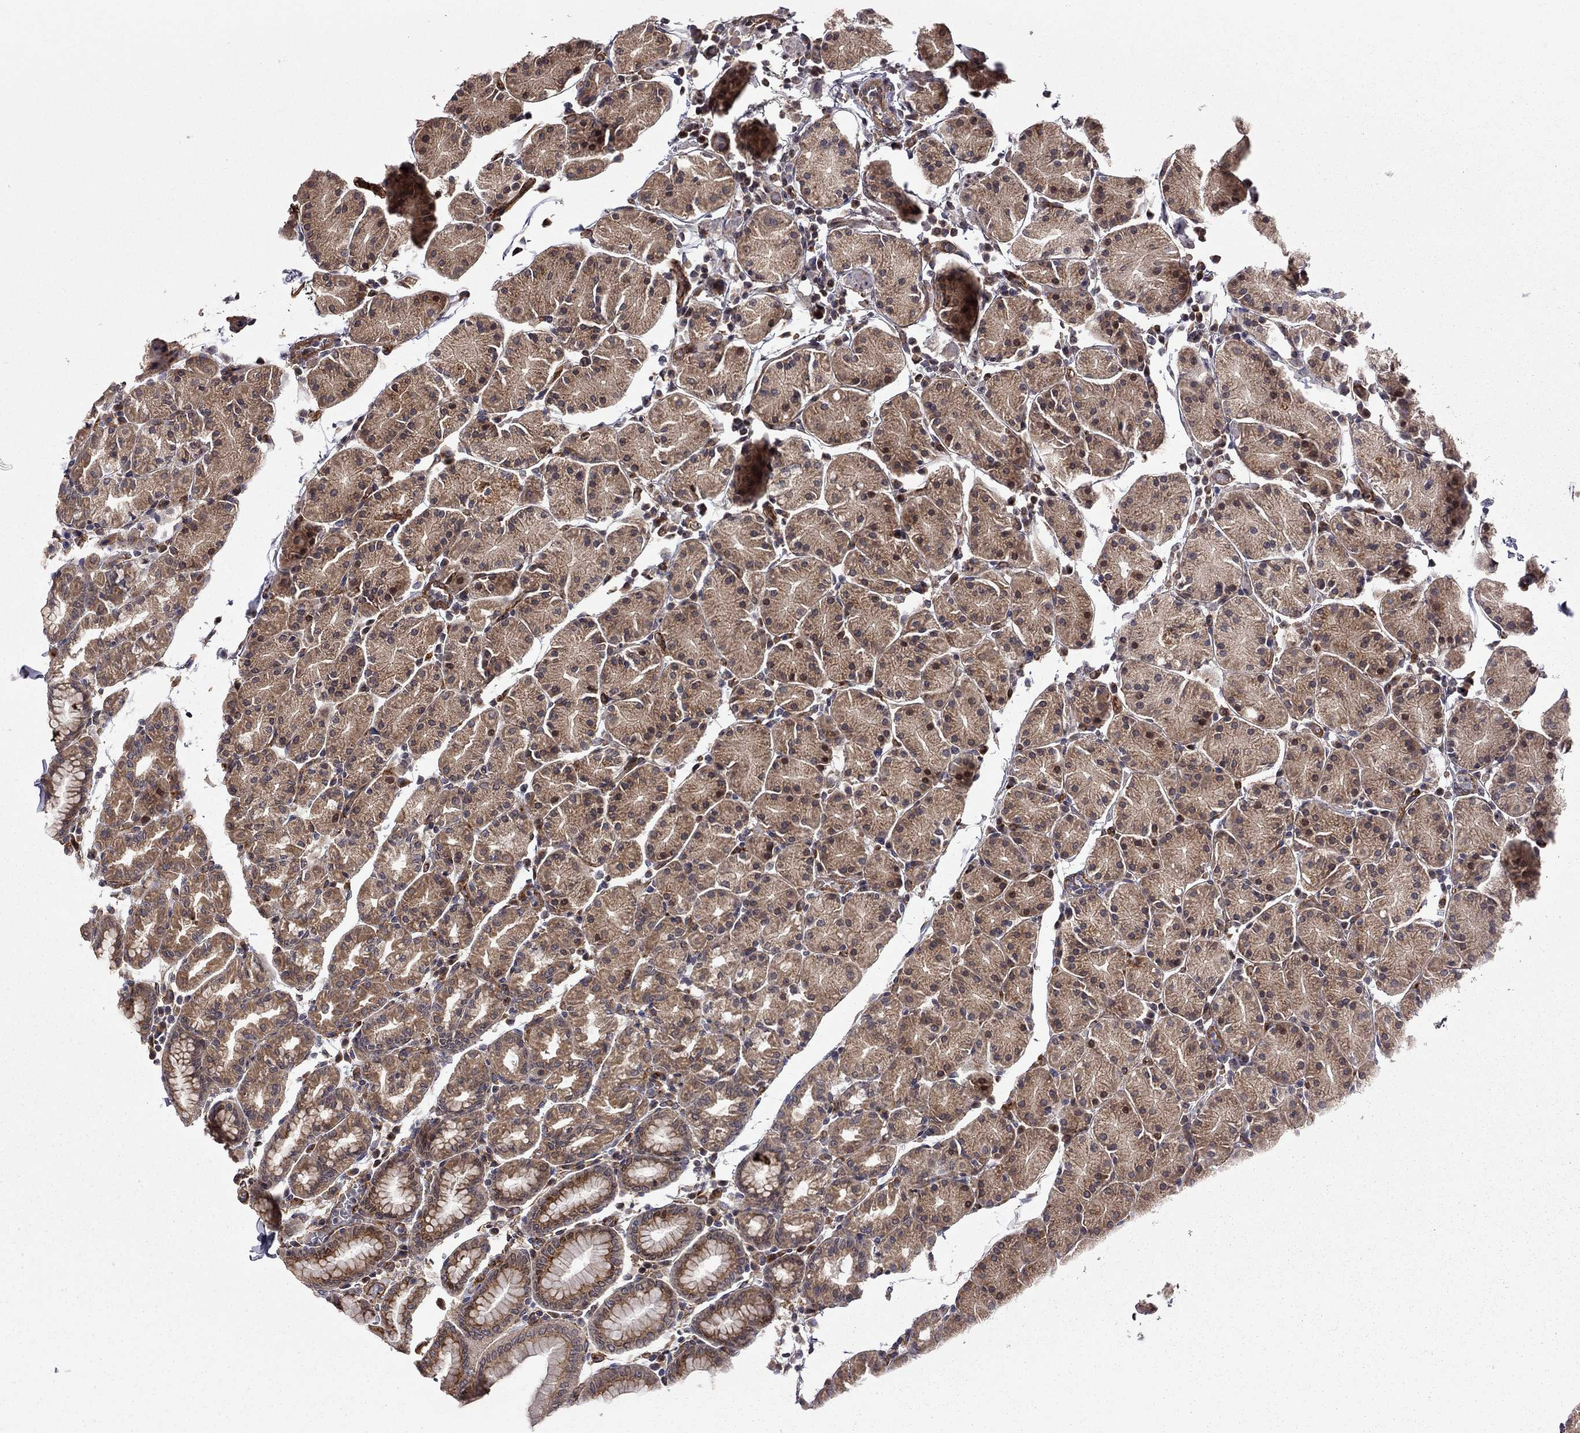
{"staining": {"intensity": "moderate", "quantity": "25%-75%", "location": "cytoplasmic/membranous"}, "tissue": "stomach", "cell_type": "Glandular cells", "image_type": "normal", "snomed": [{"axis": "morphology", "description": "Normal tissue, NOS"}, {"axis": "topography", "description": "Stomach"}], "caption": "This is a photomicrograph of immunohistochemistry staining of benign stomach, which shows moderate positivity in the cytoplasmic/membranous of glandular cells.", "gene": "EXOC3L2", "patient": {"sex": "male", "age": 54}}